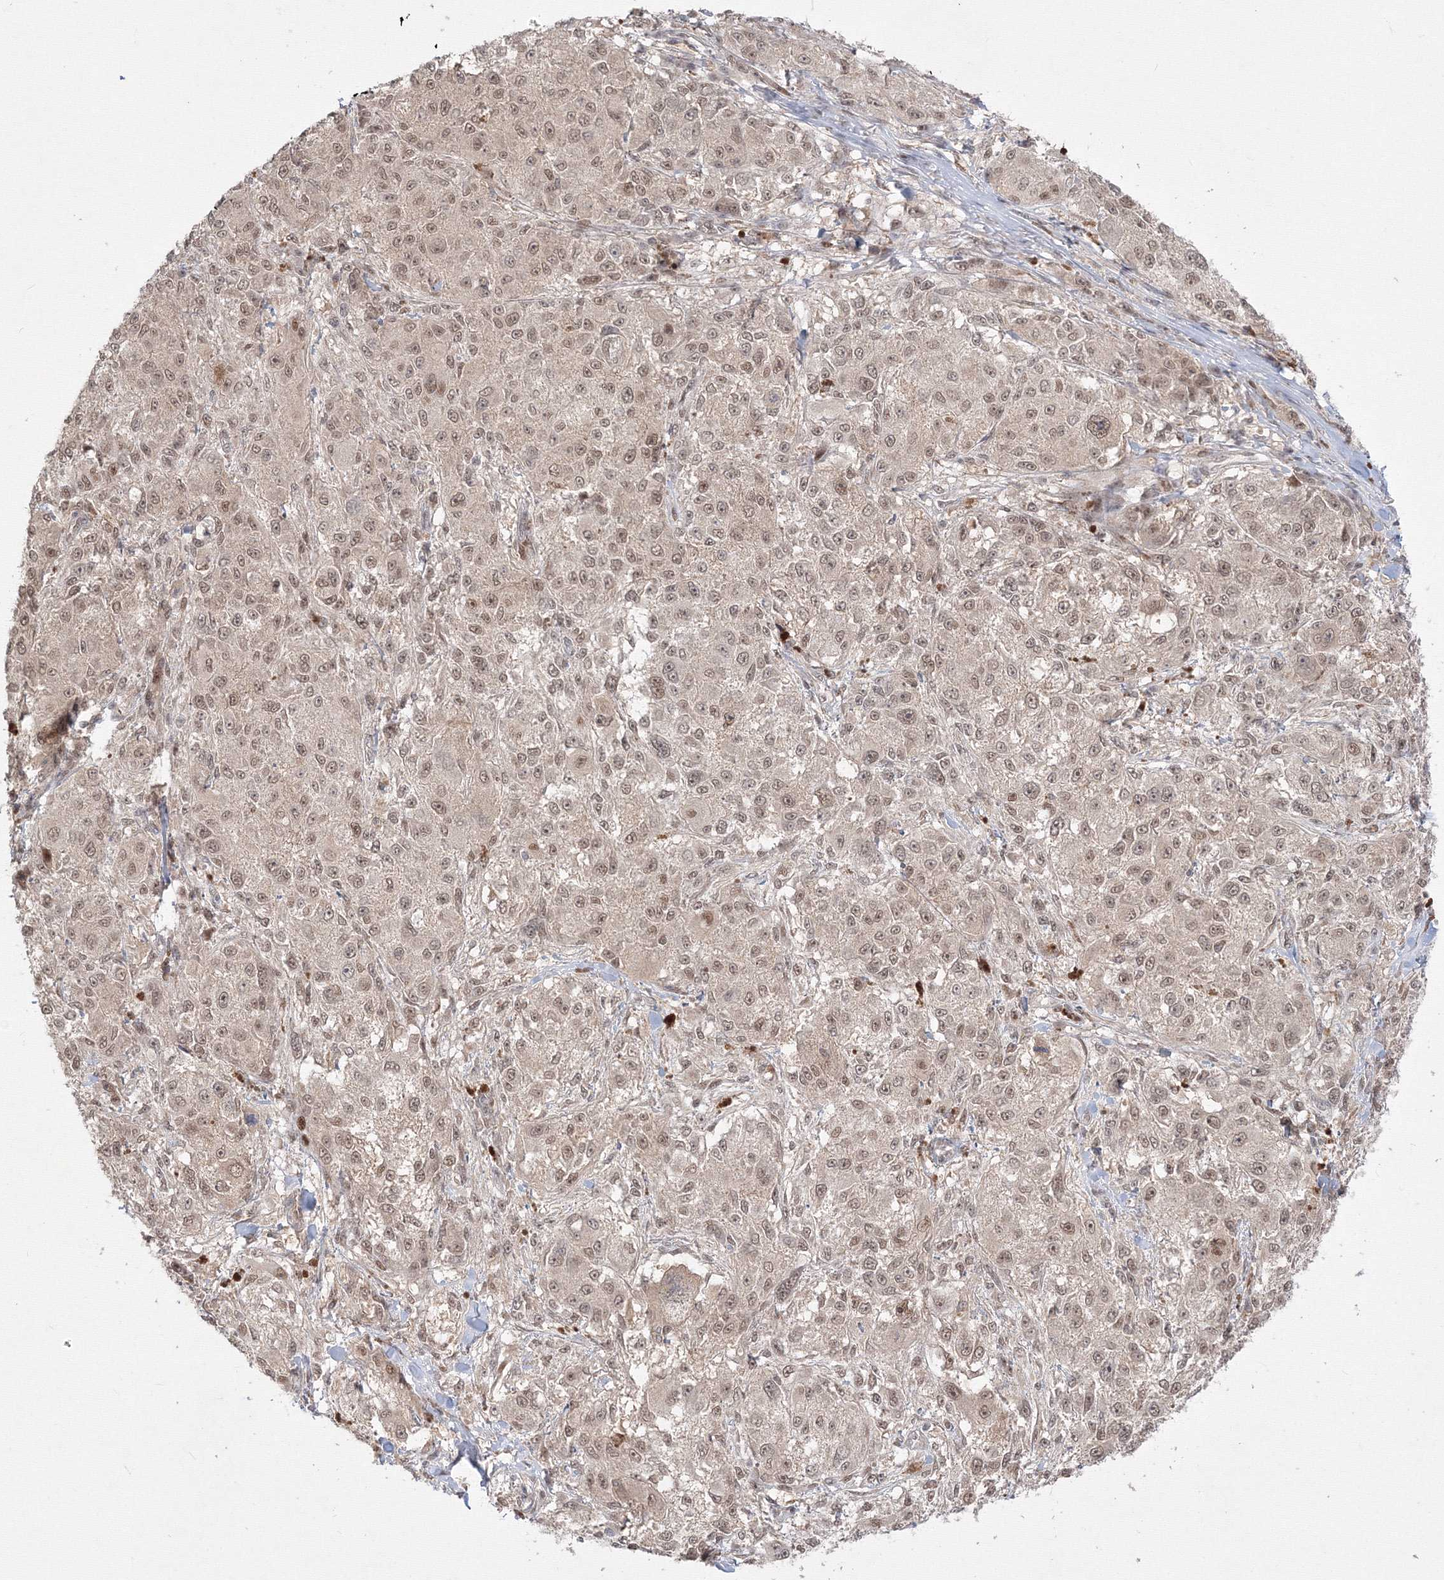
{"staining": {"intensity": "moderate", "quantity": ">75%", "location": "nuclear"}, "tissue": "melanoma", "cell_type": "Tumor cells", "image_type": "cancer", "snomed": [{"axis": "morphology", "description": "Necrosis, NOS"}, {"axis": "morphology", "description": "Malignant melanoma, NOS"}, {"axis": "topography", "description": "Skin"}], "caption": "This is an image of IHC staining of melanoma, which shows moderate positivity in the nuclear of tumor cells.", "gene": "COPS4", "patient": {"sex": "female", "age": 87}}